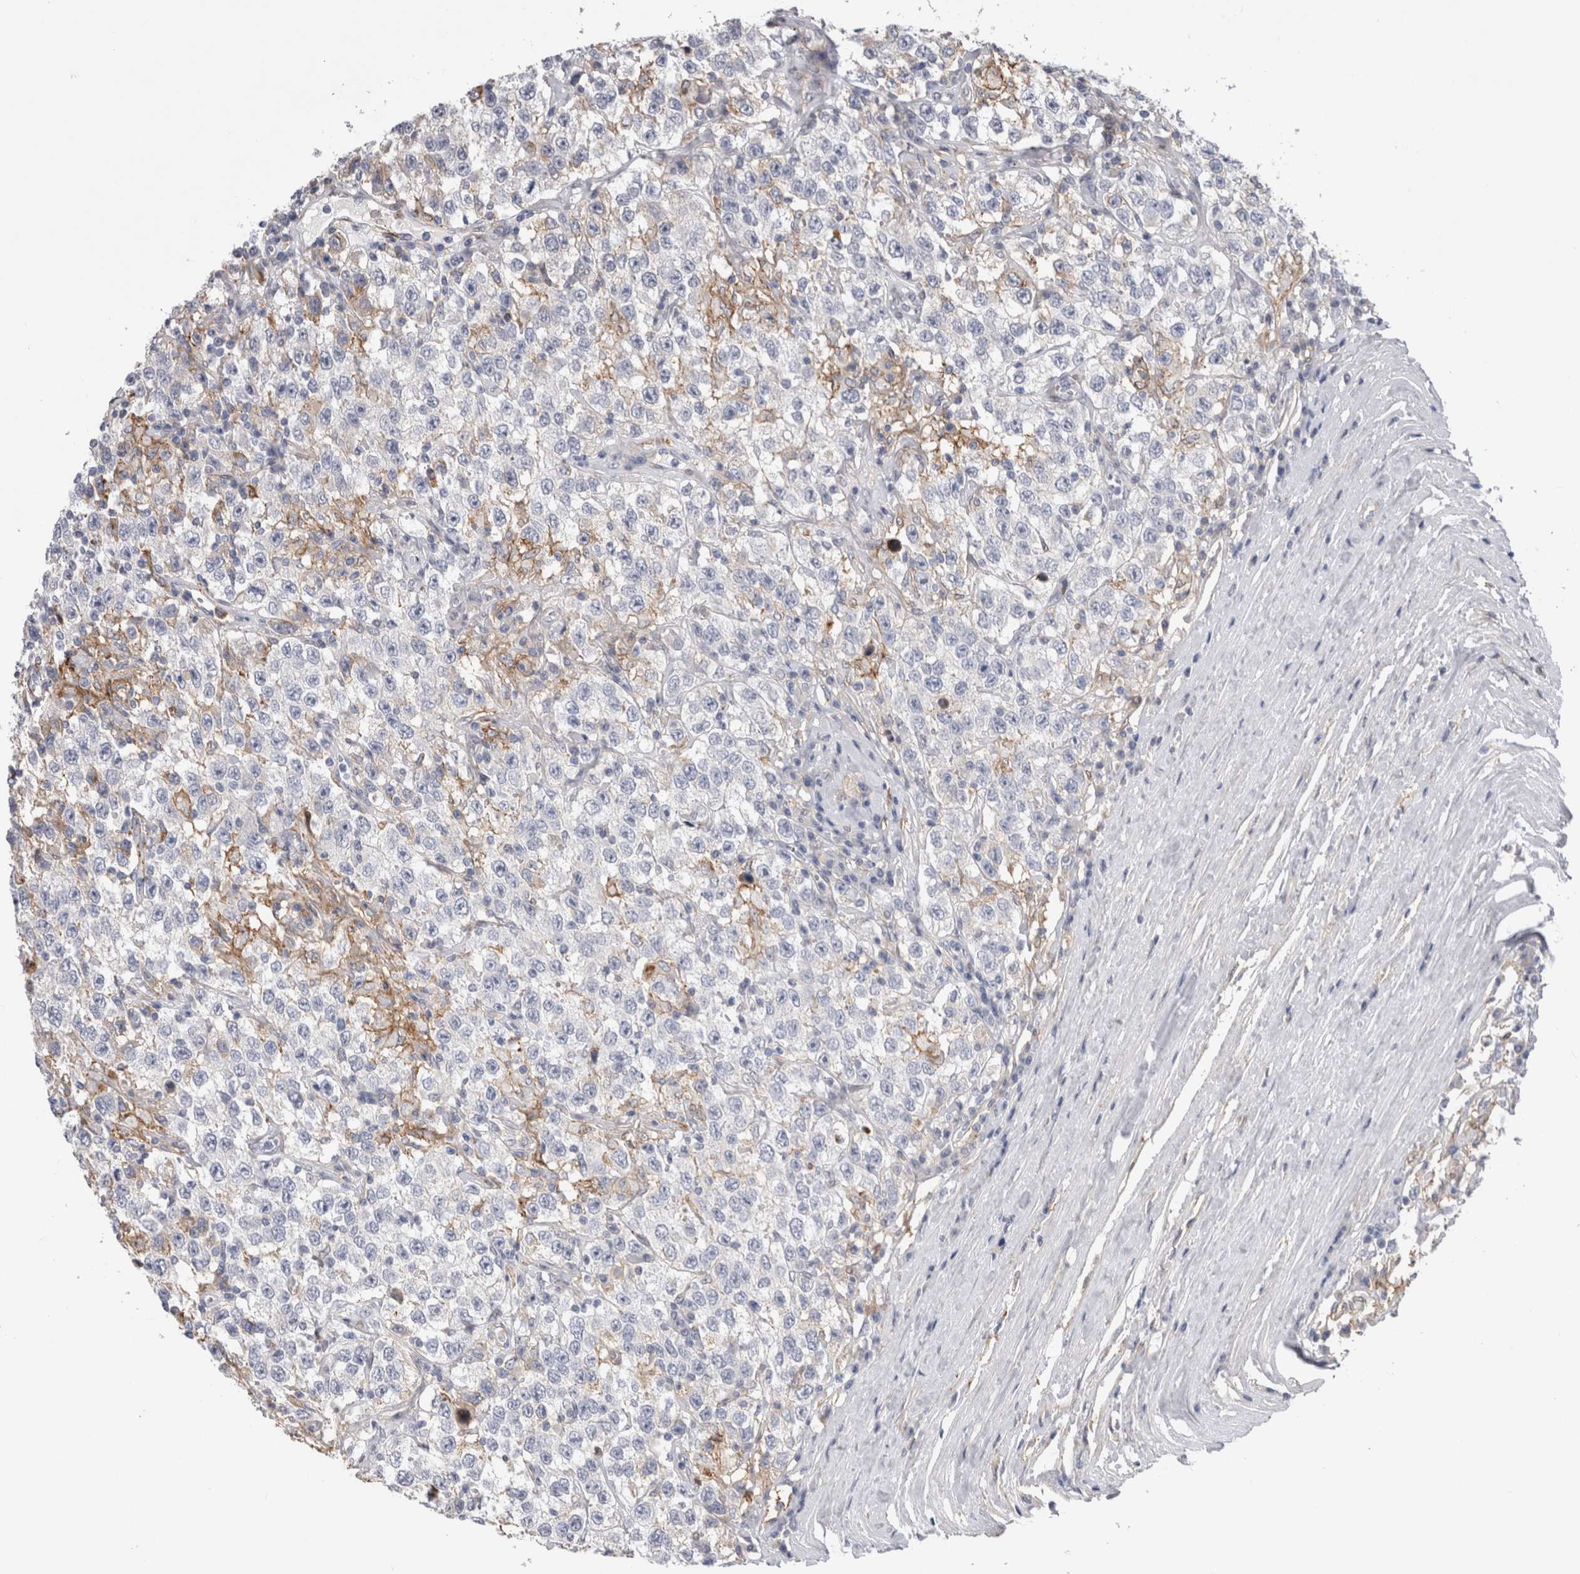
{"staining": {"intensity": "moderate", "quantity": "<25%", "location": "cytoplasmic/membranous"}, "tissue": "testis cancer", "cell_type": "Tumor cells", "image_type": "cancer", "snomed": [{"axis": "morphology", "description": "Seminoma, NOS"}, {"axis": "topography", "description": "Testis"}], "caption": "Immunohistochemistry (IHC) of human testis cancer exhibits low levels of moderate cytoplasmic/membranous staining in approximately <25% of tumor cells.", "gene": "DNAJC24", "patient": {"sex": "male", "age": 41}}